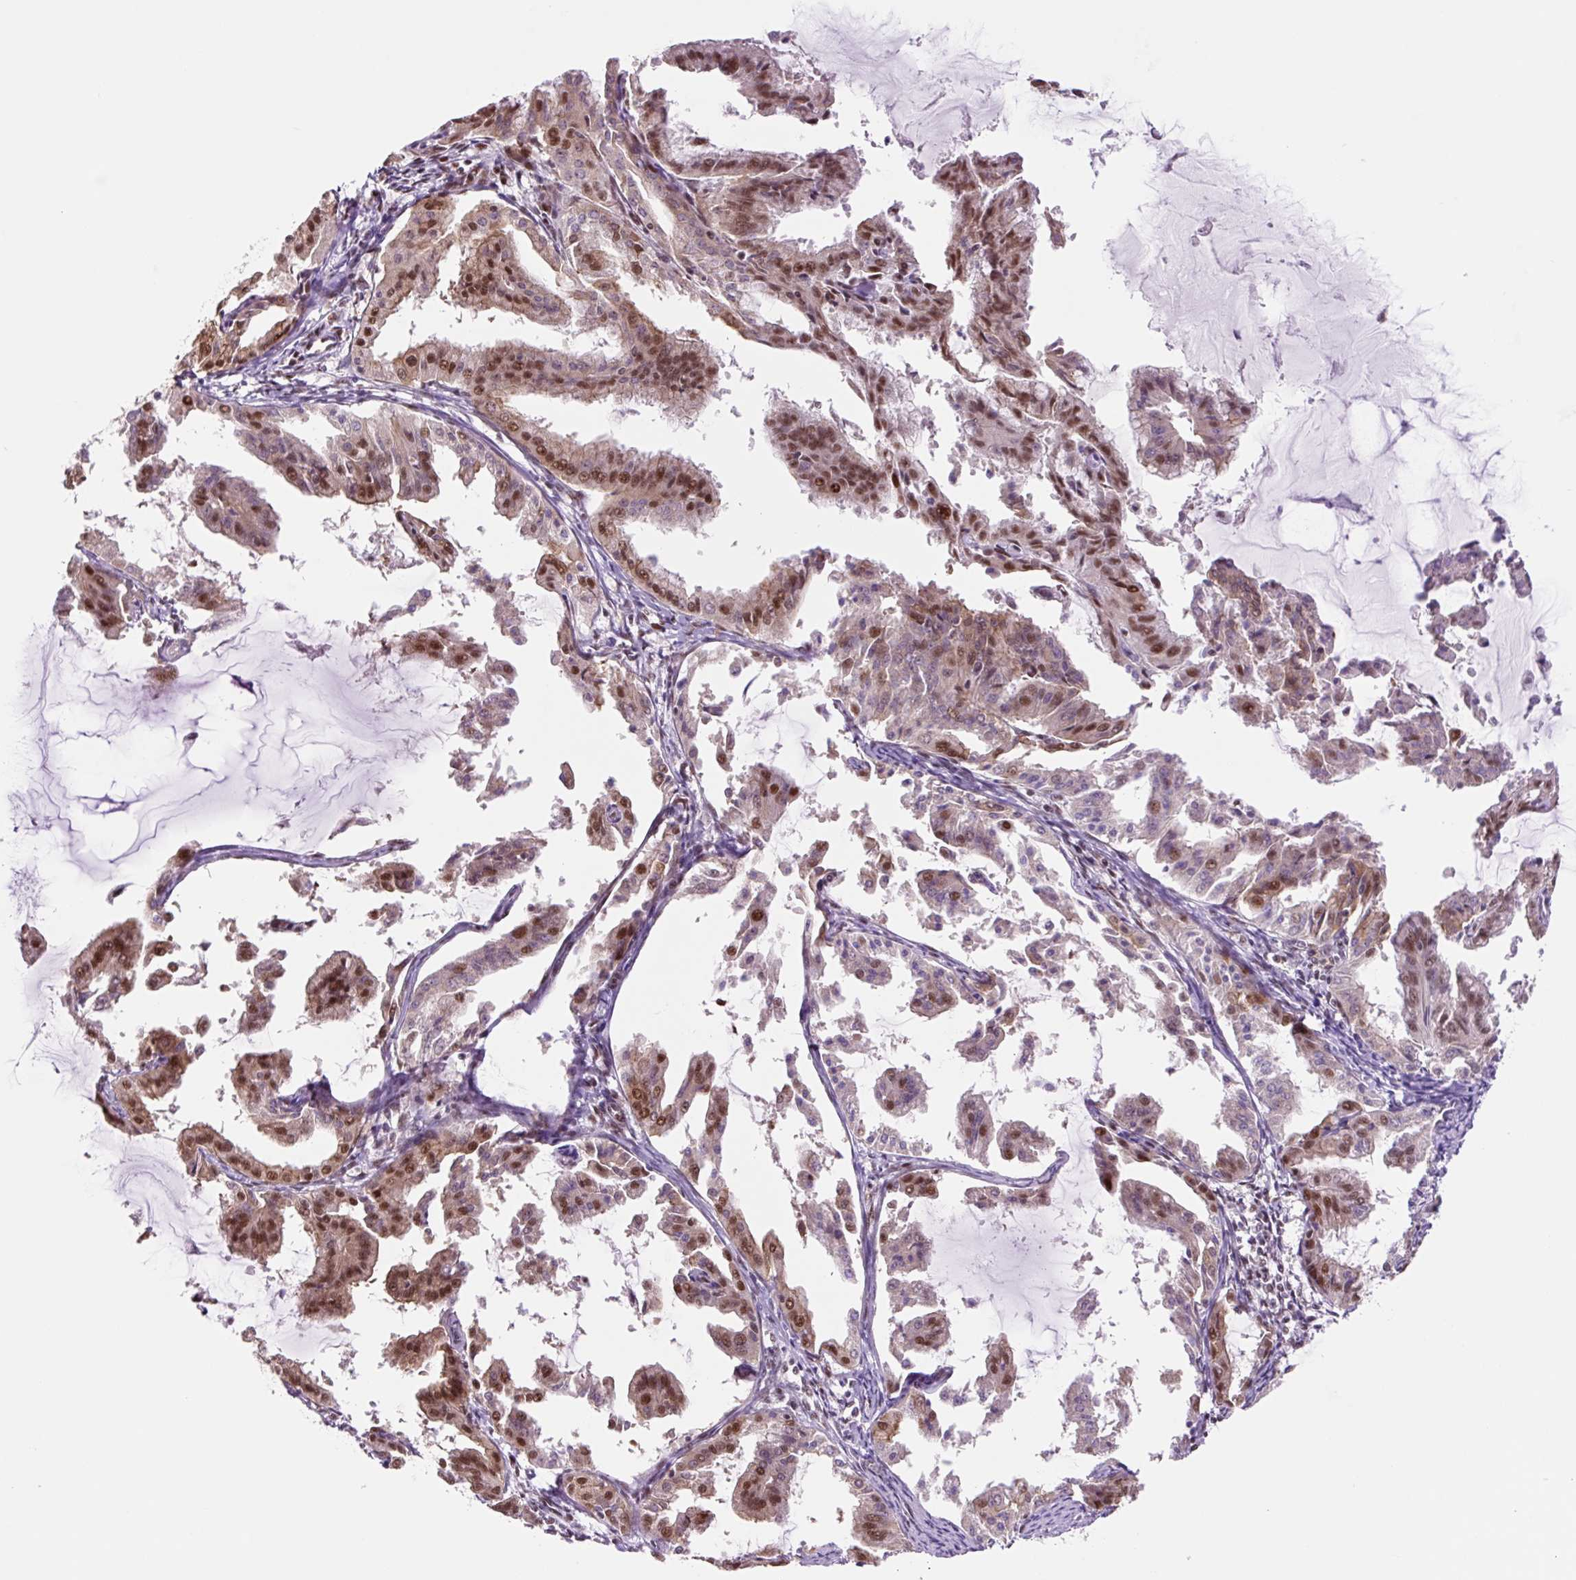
{"staining": {"intensity": "moderate", "quantity": ">75%", "location": "nuclear"}, "tissue": "endometrial cancer", "cell_type": "Tumor cells", "image_type": "cancer", "snomed": [{"axis": "morphology", "description": "Adenocarcinoma, NOS"}, {"axis": "topography", "description": "Endometrium"}], "caption": "This is an image of immunohistochemistry staining of endometrial cancer, which shows moderate positivity in the nuclear of tumor cells.", "gene": "TAF1A", "patient": {"sex": "female", "age": 70}}